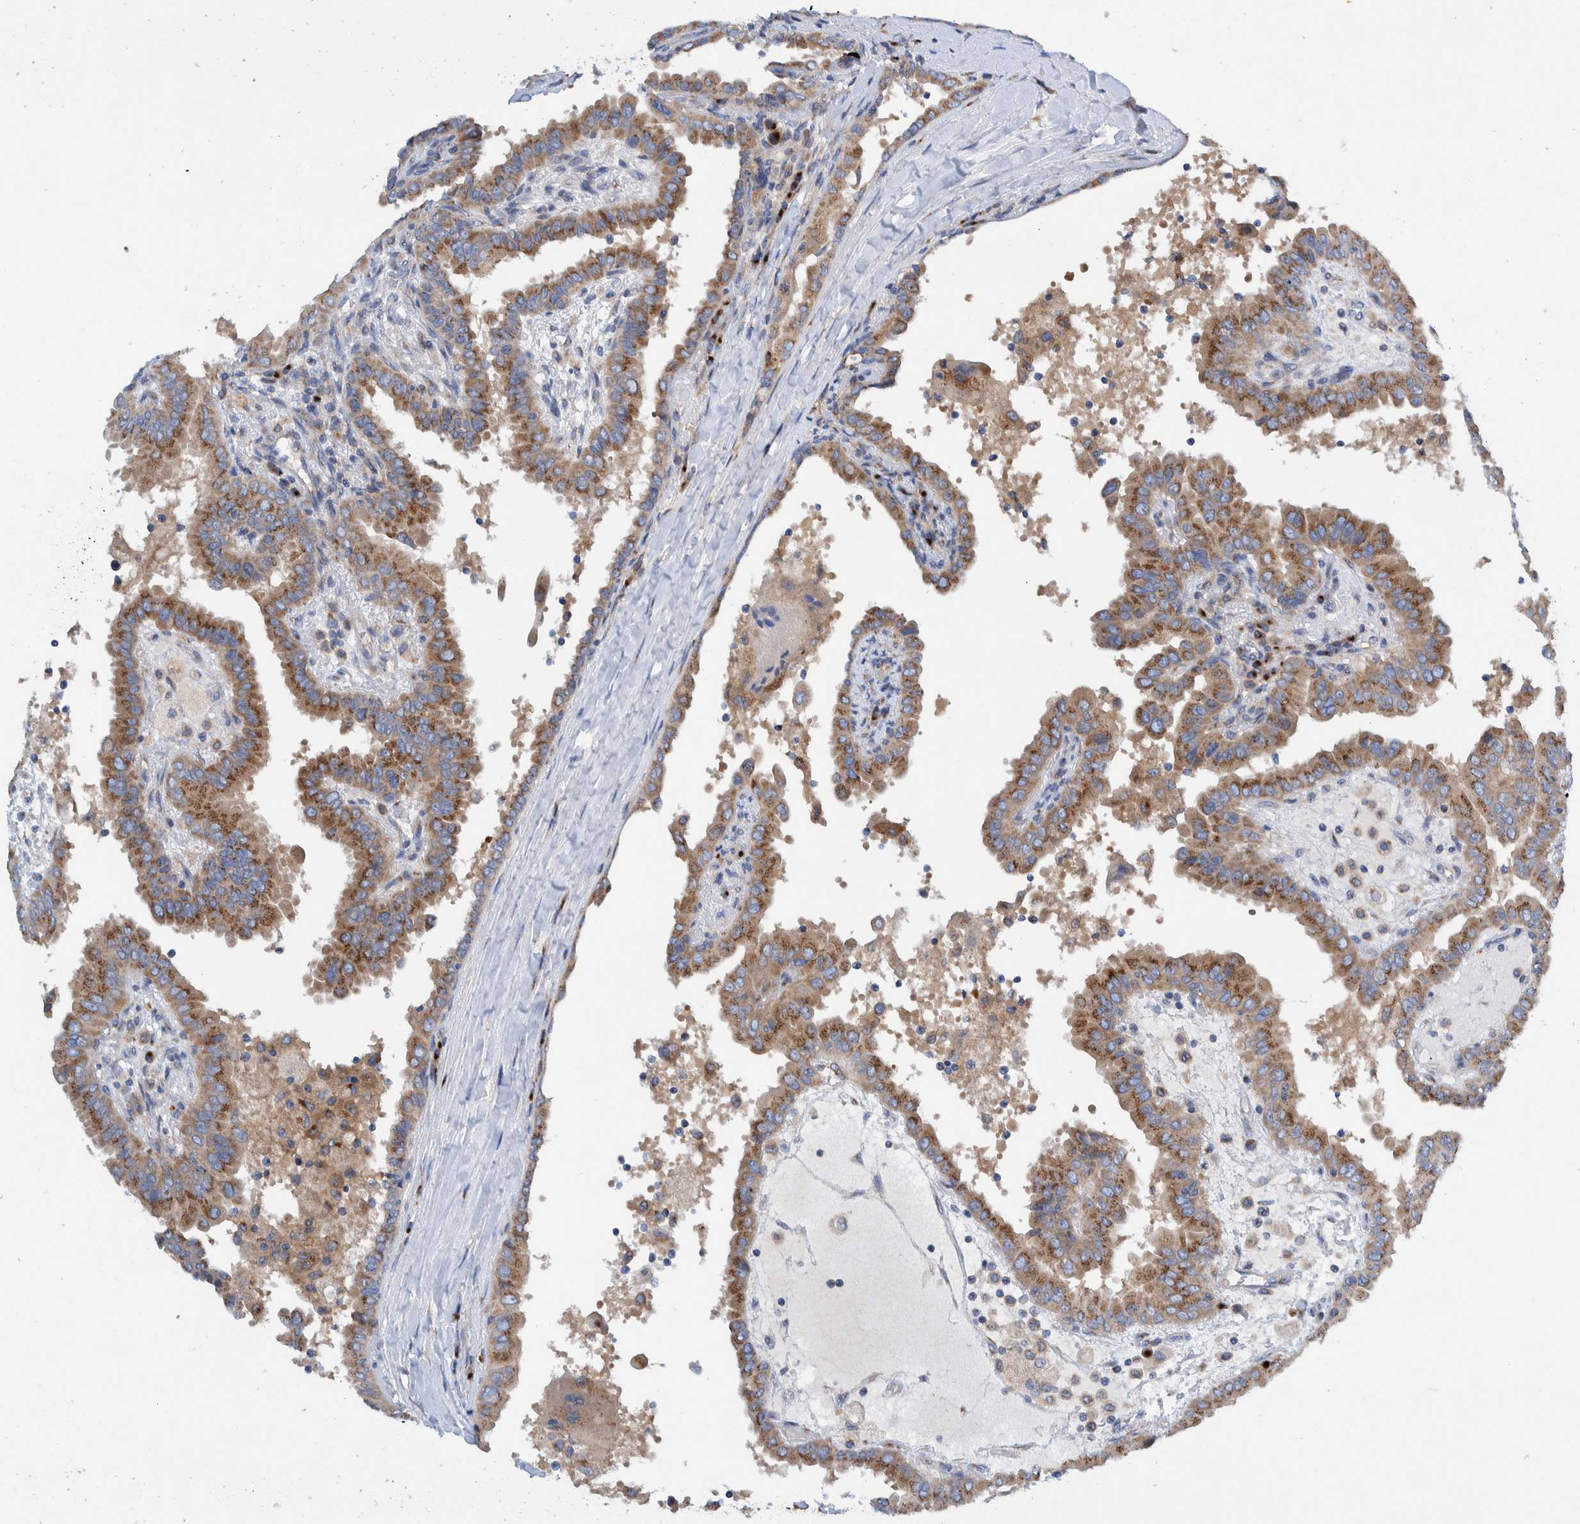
{"staining": {"intensity": "moderate", "quantity": ">75%", "location": "cytoplasmic/membranous"}, "tissue": "thyroid cancer", "cell_type": "Tumor cells", "image_type": "cancer", "snomed": [{"axis": "morphology", "description": "Papillary adenocarcinoma, NOS"}, {"axis": "topography", "description": "Thyroid gland"}], "caption": "Human papillary adenocarcinoma (thyroid) stained with a brown dye shows moderate cytoplasmic/membranous positive expression in approximately >75% of tumor cells.", "gene": "TRIM58", "patient": {"sex": "male", "age": 33}}